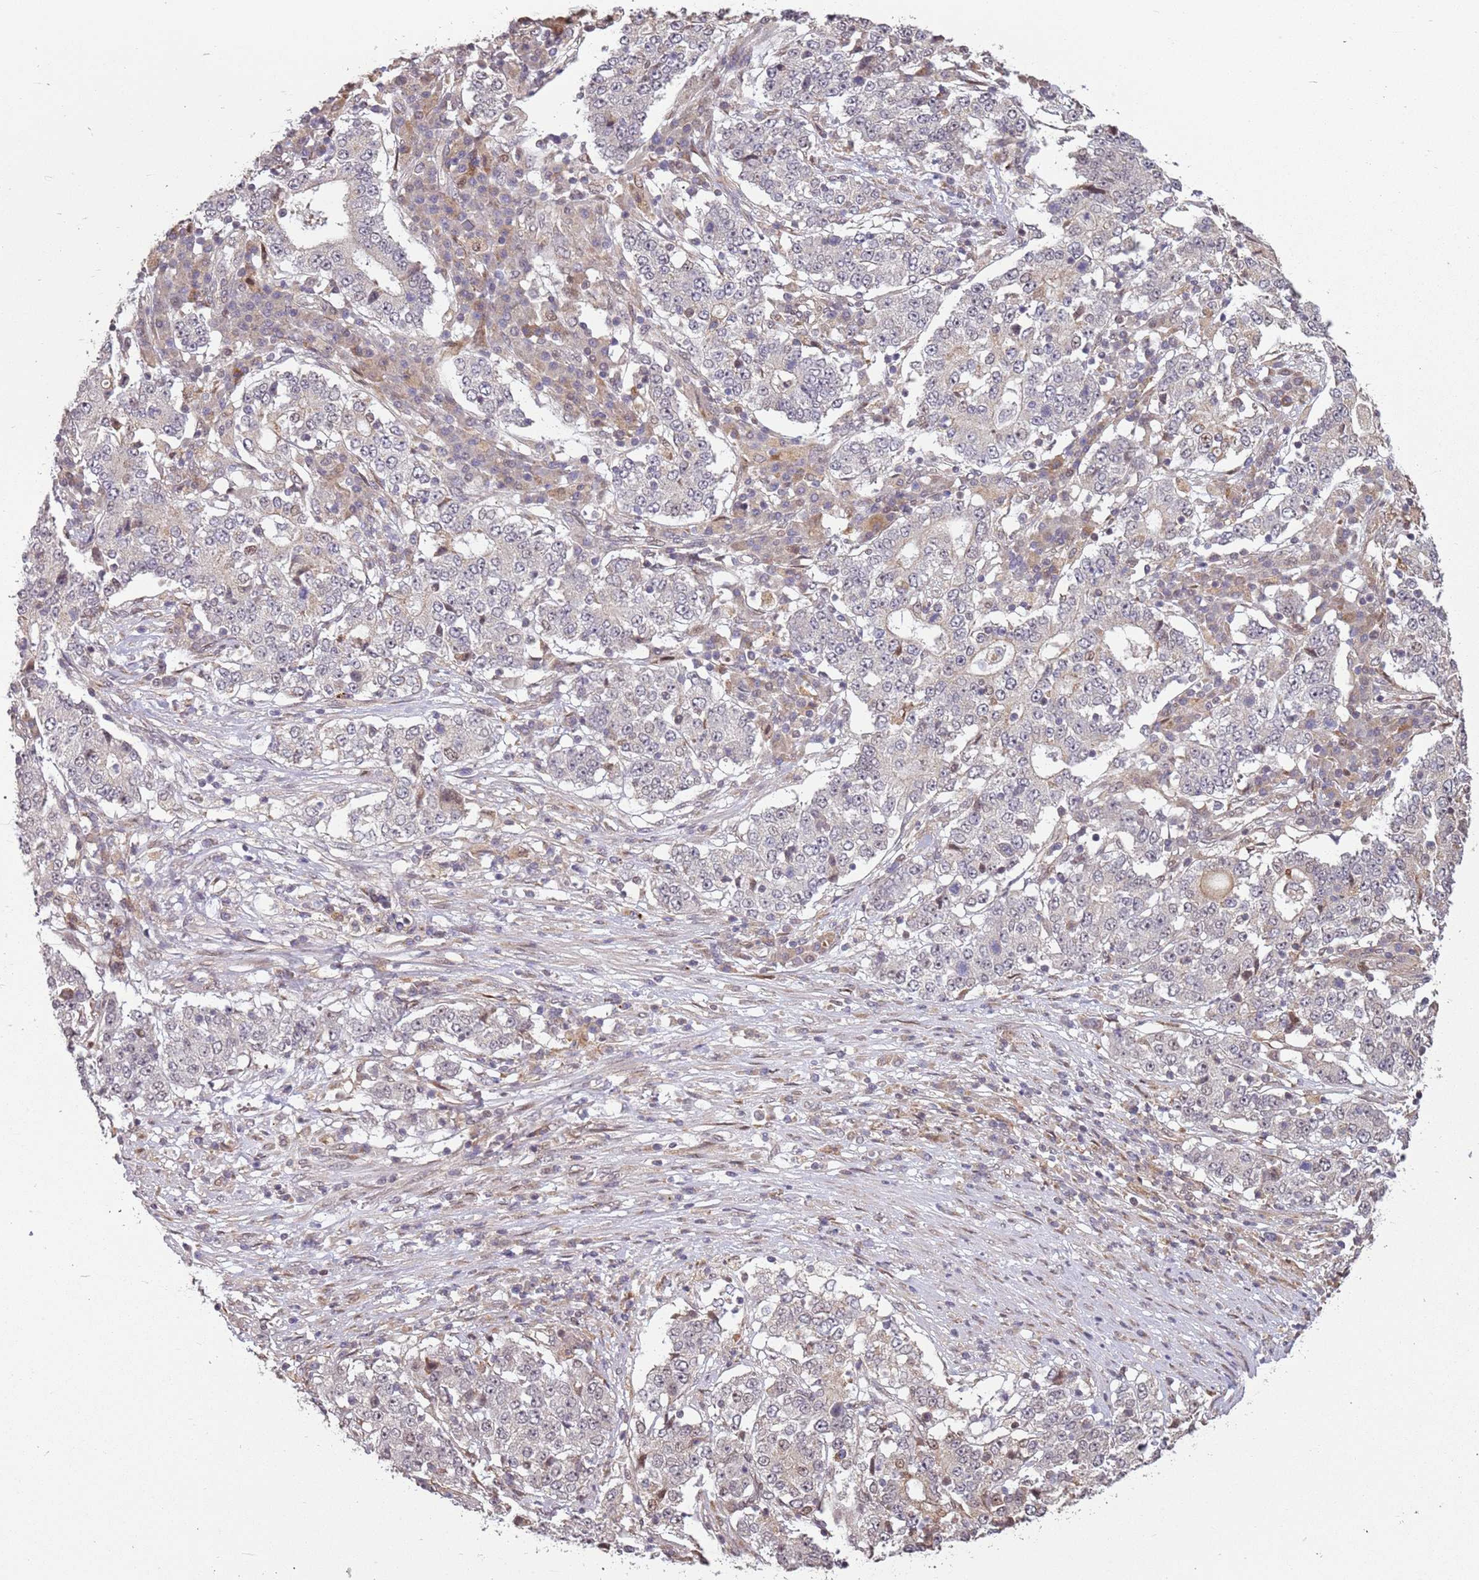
{"staining": {"intensity": "negative", "quantity": "none", "location": "none"}, "tissue": "stomach cancer", "cell_type": "Tumor cells", "image_type": "cancer", "snomed": [{"axis": "morphology", "description": "Adenocarcinoma, NOS"}, {"axis": "topography", "description": "Stomach"}], "caption": "This is an immunohistochemistry histopathology image of human stomach cancer. There is no positivity in tumor cells.", "gene": "CHURC1", "patient": {"sex": "male", "age": 59}}